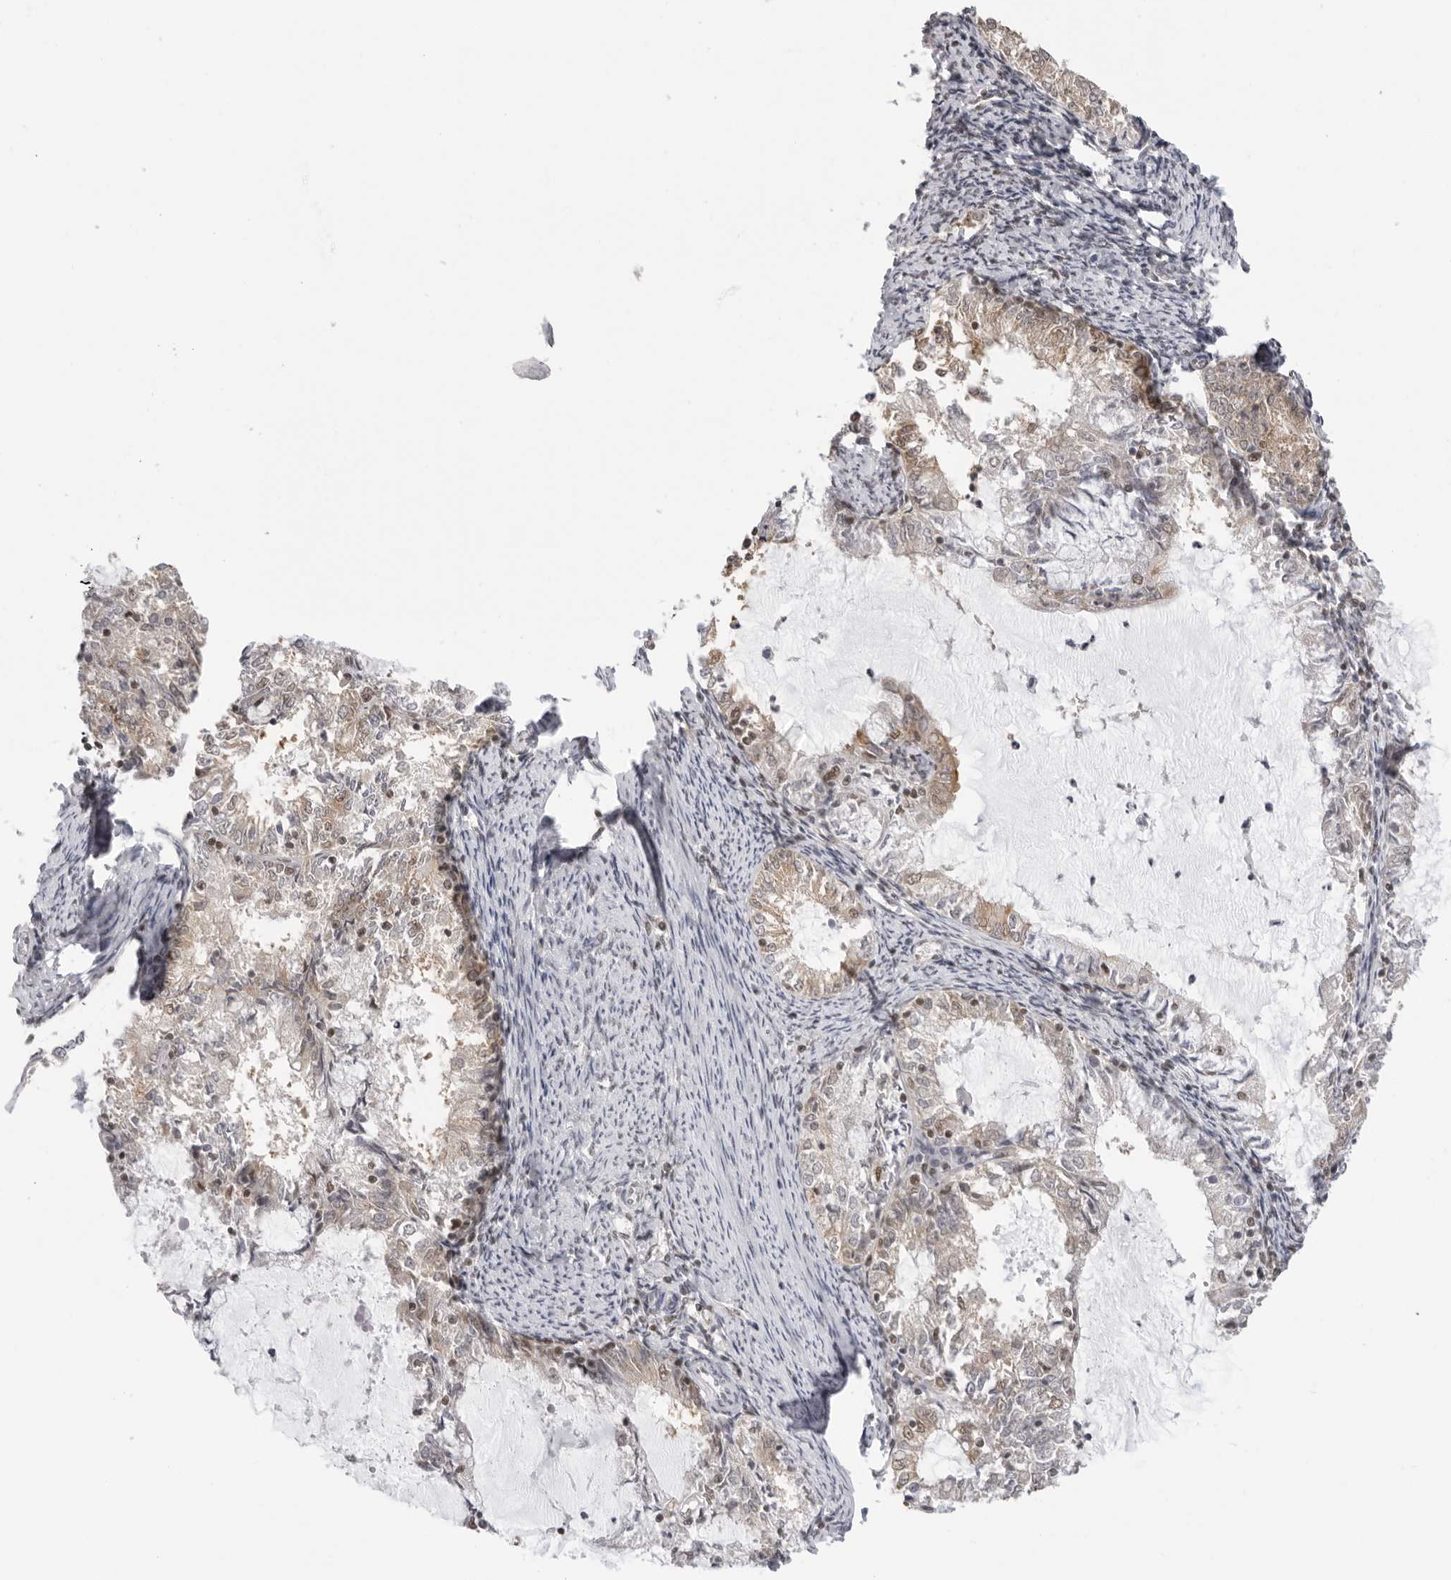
{"staining": {"intensity": "weak", "quantity": "25%-75%", "location": "cytoplasmic/membranous,nuclear"}, "tissue": "endometrial cancer", "cell_type": "Tumor cells", "image_type": "cancer", "snomed": [{"axis": "morphology", "description": "Adenocarcinoma, NOS"}, {"axis": "topography", "description": "Endometrium"}], "caption": "Immunohistochemical staining of endometrial cancer (adenocarcinoma) exhibits low levels of weak cytoplasmic/membranous and nuclear expression in about 25%-75% of tumor cells. Nuclei are stained in blue.", "gene": "RPA2", "patient": {"sex": "female", "age": 57}}